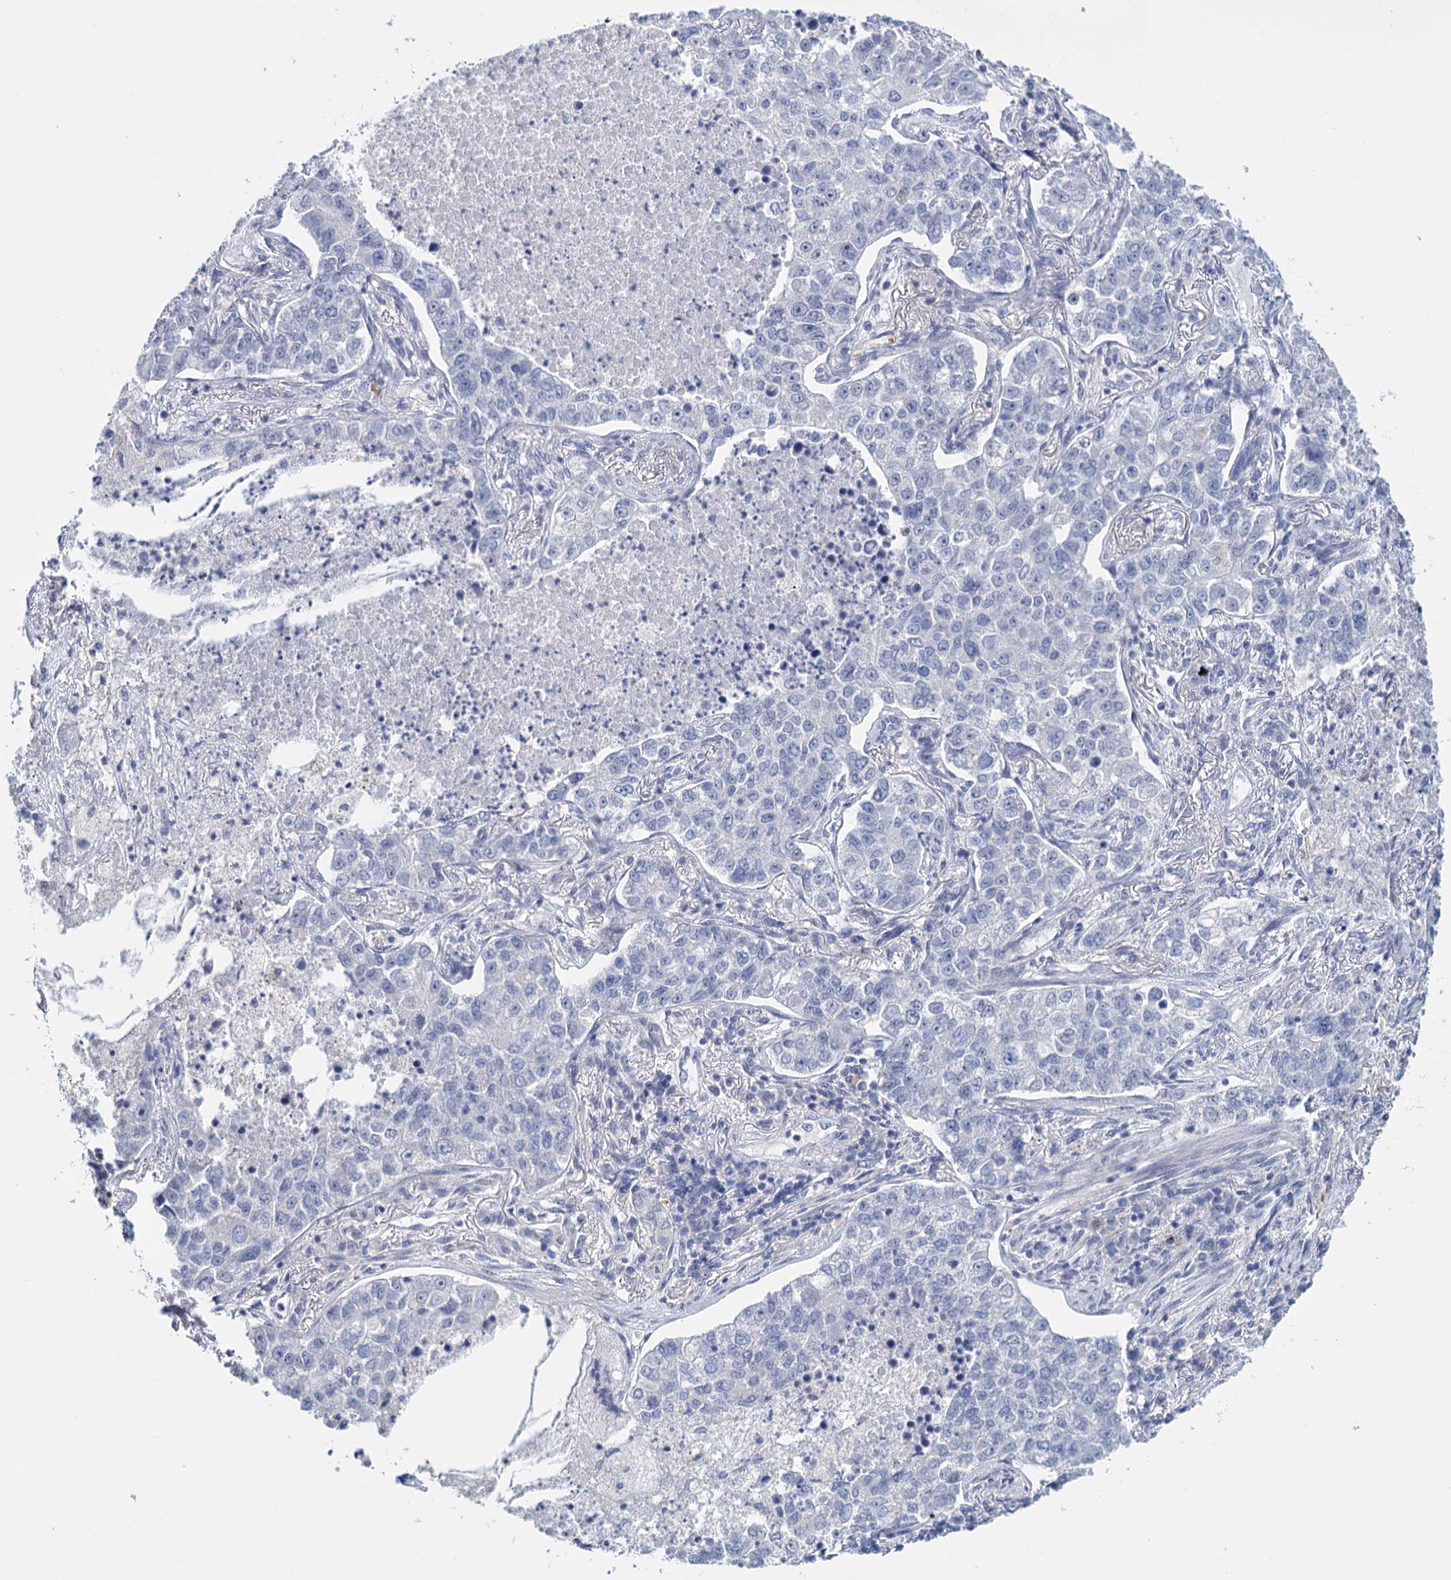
{"staining": {"intensity": "negative", "quantity": "none", "location": "none"}, "tissue": "lung cancer", "cell_type": "Tumor cells", "image_type": "cancer", "snomed": [{"axis": "morphology", "description": "Adenocarcinoma, NOS"}, {"axis": "topography", "description": "Lung"}], "caption": "An immunohistochemistry (IHC) micrograph of lung cancer is shown. There is no staining in tumor cells of lung cancer.", "gene": "SFN", "patient": {"sex": "male", "age": 49}}